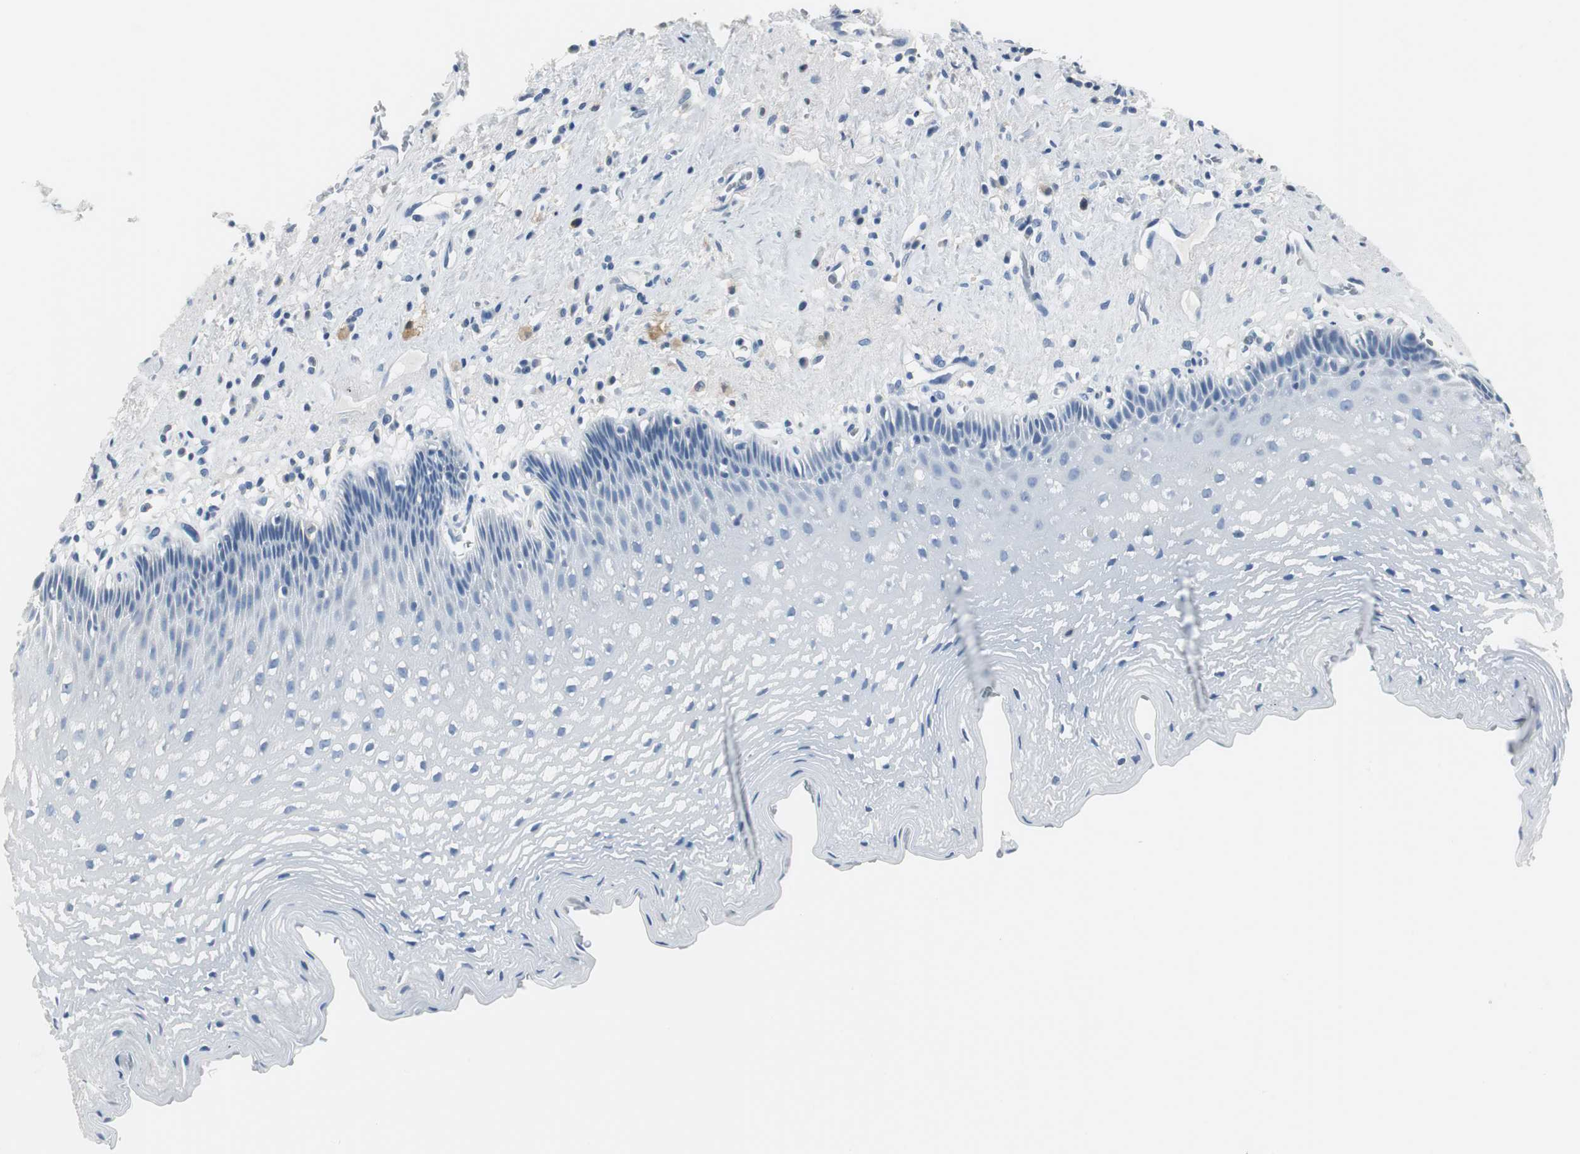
{"staining": {"intensity": "negative", "quantity": "none", "location": "none"}, "tissue": "esophagus", "cell_type": "Squamous epithelial cells", "image_type": "normal", "snomed": [{"axis": "morphology", "description": "Normal tissue, NOS"}, {"axis": "topography", "description": "Esophagus"}], "caption": "High power microscopy image of an immunohistochemistry image of normal esophagus, revealing no significant expression in squamous epithelial cells.", "gene": "FBP1", "patient": {"sex": "female", "age": 70}}